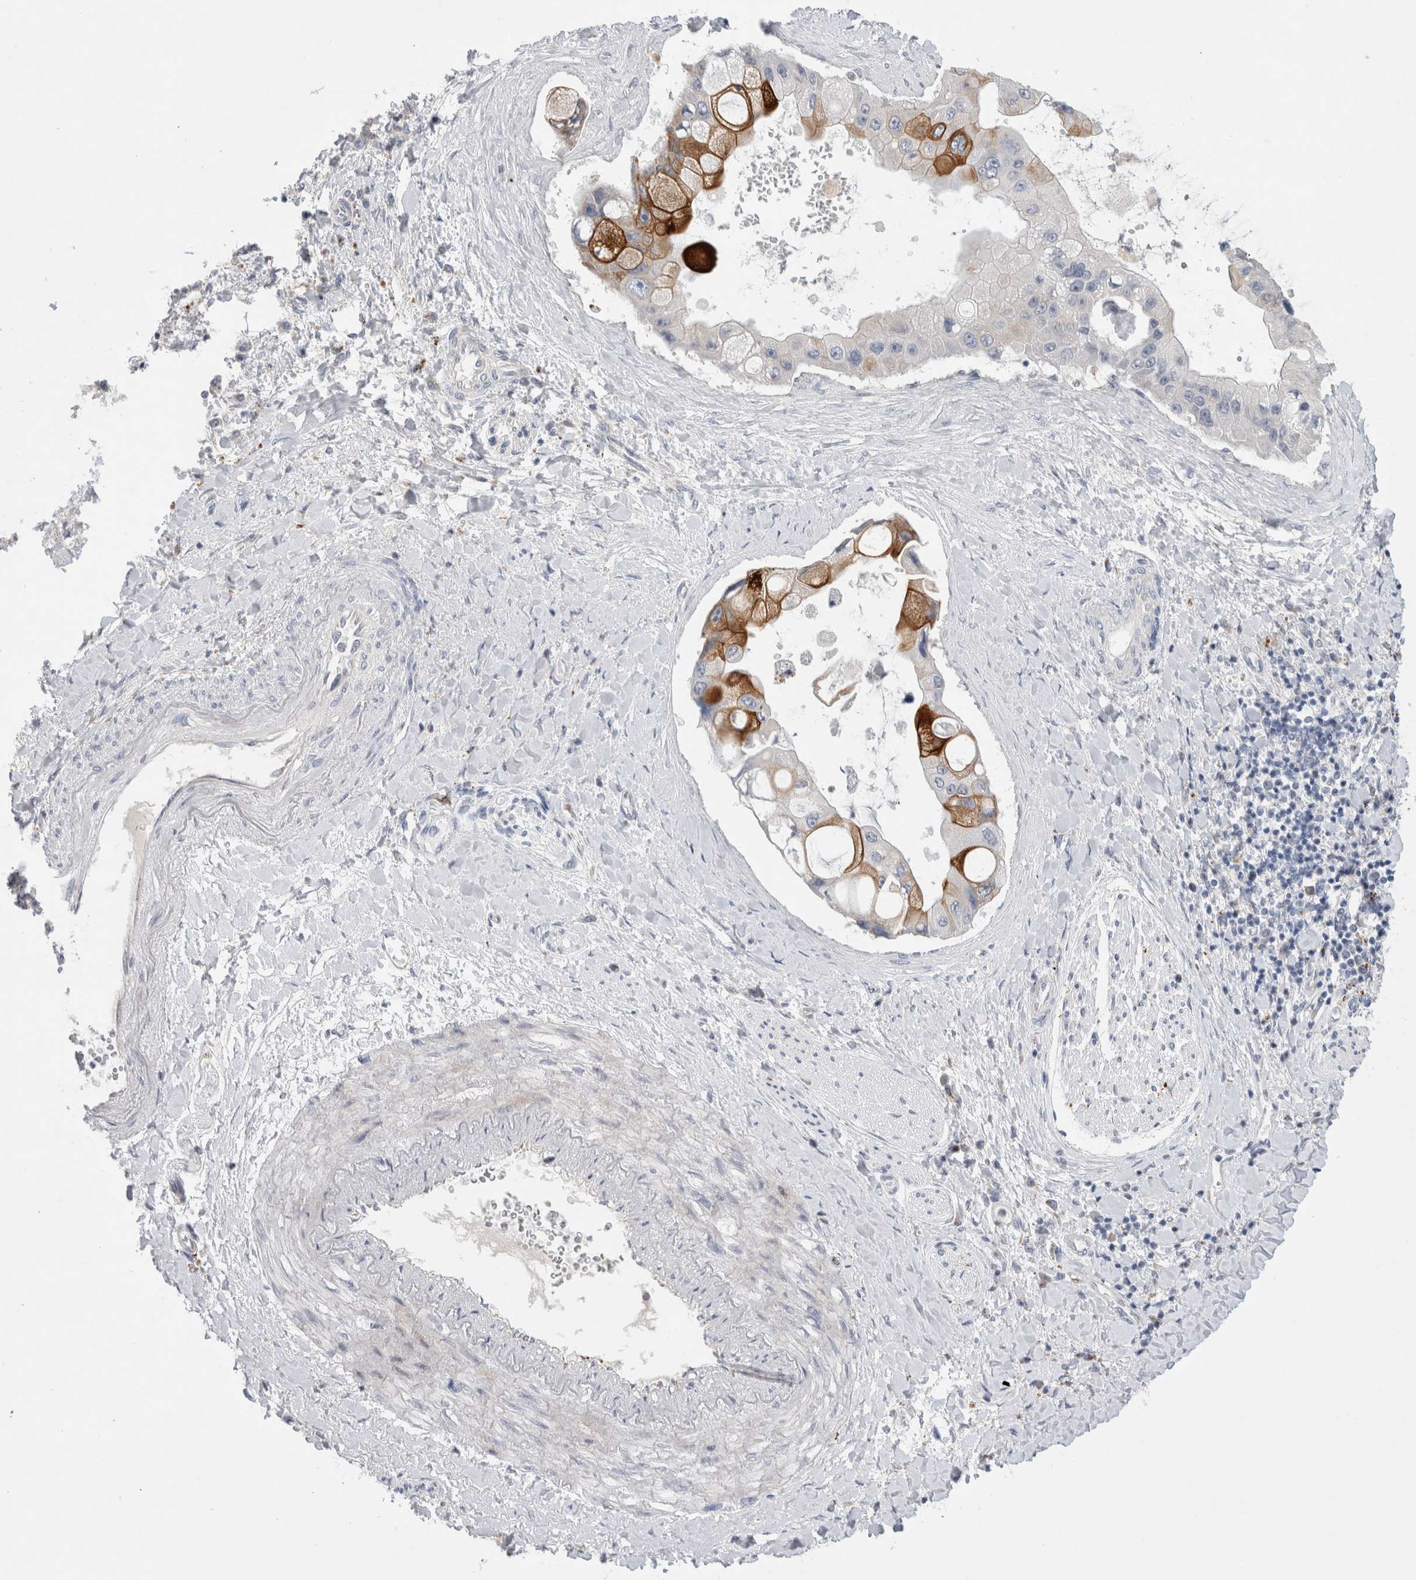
{"staining": {"intensity": "strong", "quantity": "25%-75%", "location": "cytoplasmic/membranous"}, "tissue": "liver cancer", "cell_type": "Tumor cells", "image_type": "cancer", "snomed": [{"axis": "morphology", "description": "Cholangiocarcinoma"}, {"axis": "topography", "description": "Liver"}], "caption": "Immunohistochemical staining of human cholangiocarcinoma (liver) shows strong cytoplasmic/membranous protein positivity in approximately 25%-75% of tumor cells.", "gene": "GAA", "patient": {"sex": "male", "age": 50}}